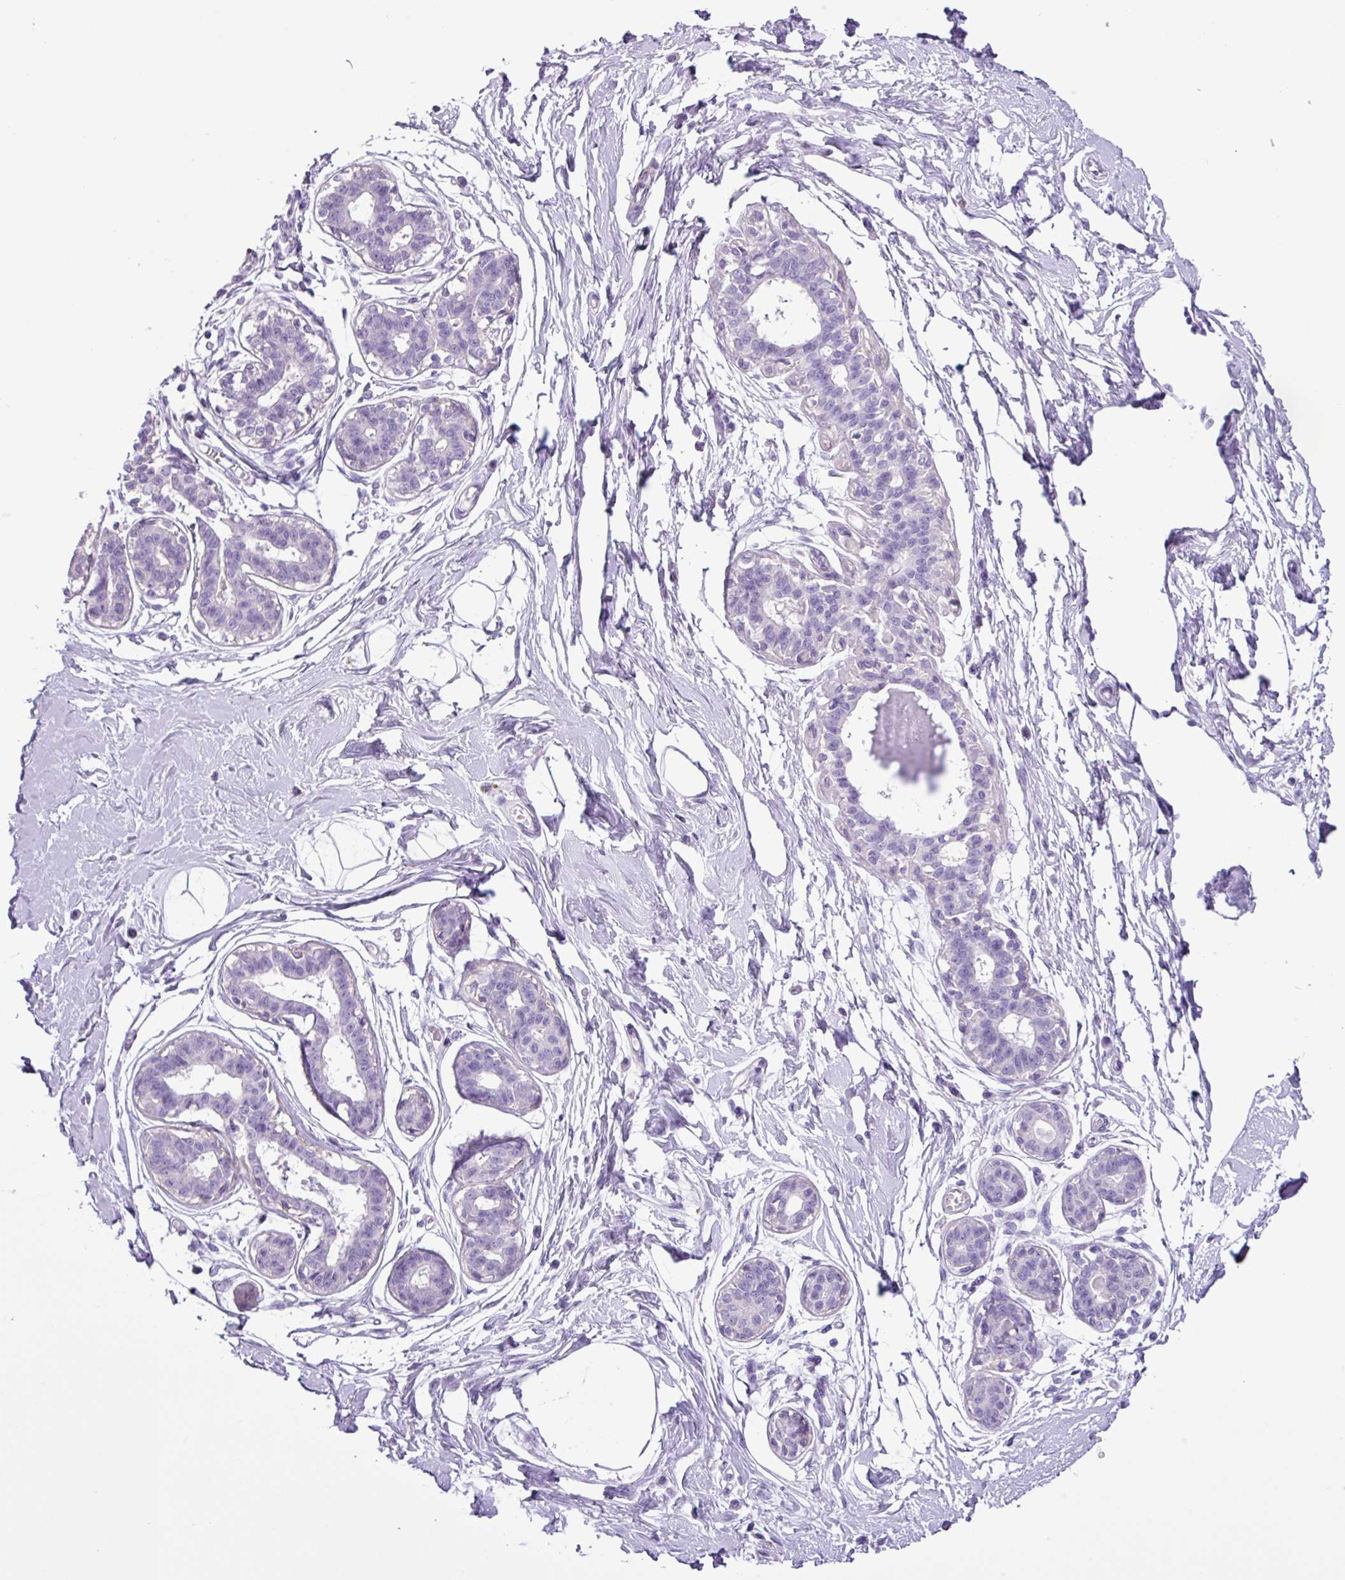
{"staining": {"intensity": "negative", "quantity": "none", "location": "none"}, "tissue": "breast", "cell_type": "Adipocytes", "image_type": "normal", "snomed": [{"axis": "morphology", "description": "Normal tissue, NOS"}, {"axis": "topography", "description": "Breast"}], "caption": "Immunohistochemical staining of unremarkable breast shows no significant expression in adipocytes.", "gene": "CYSTM1", "patient": {"sex": "female", "age": 45}}